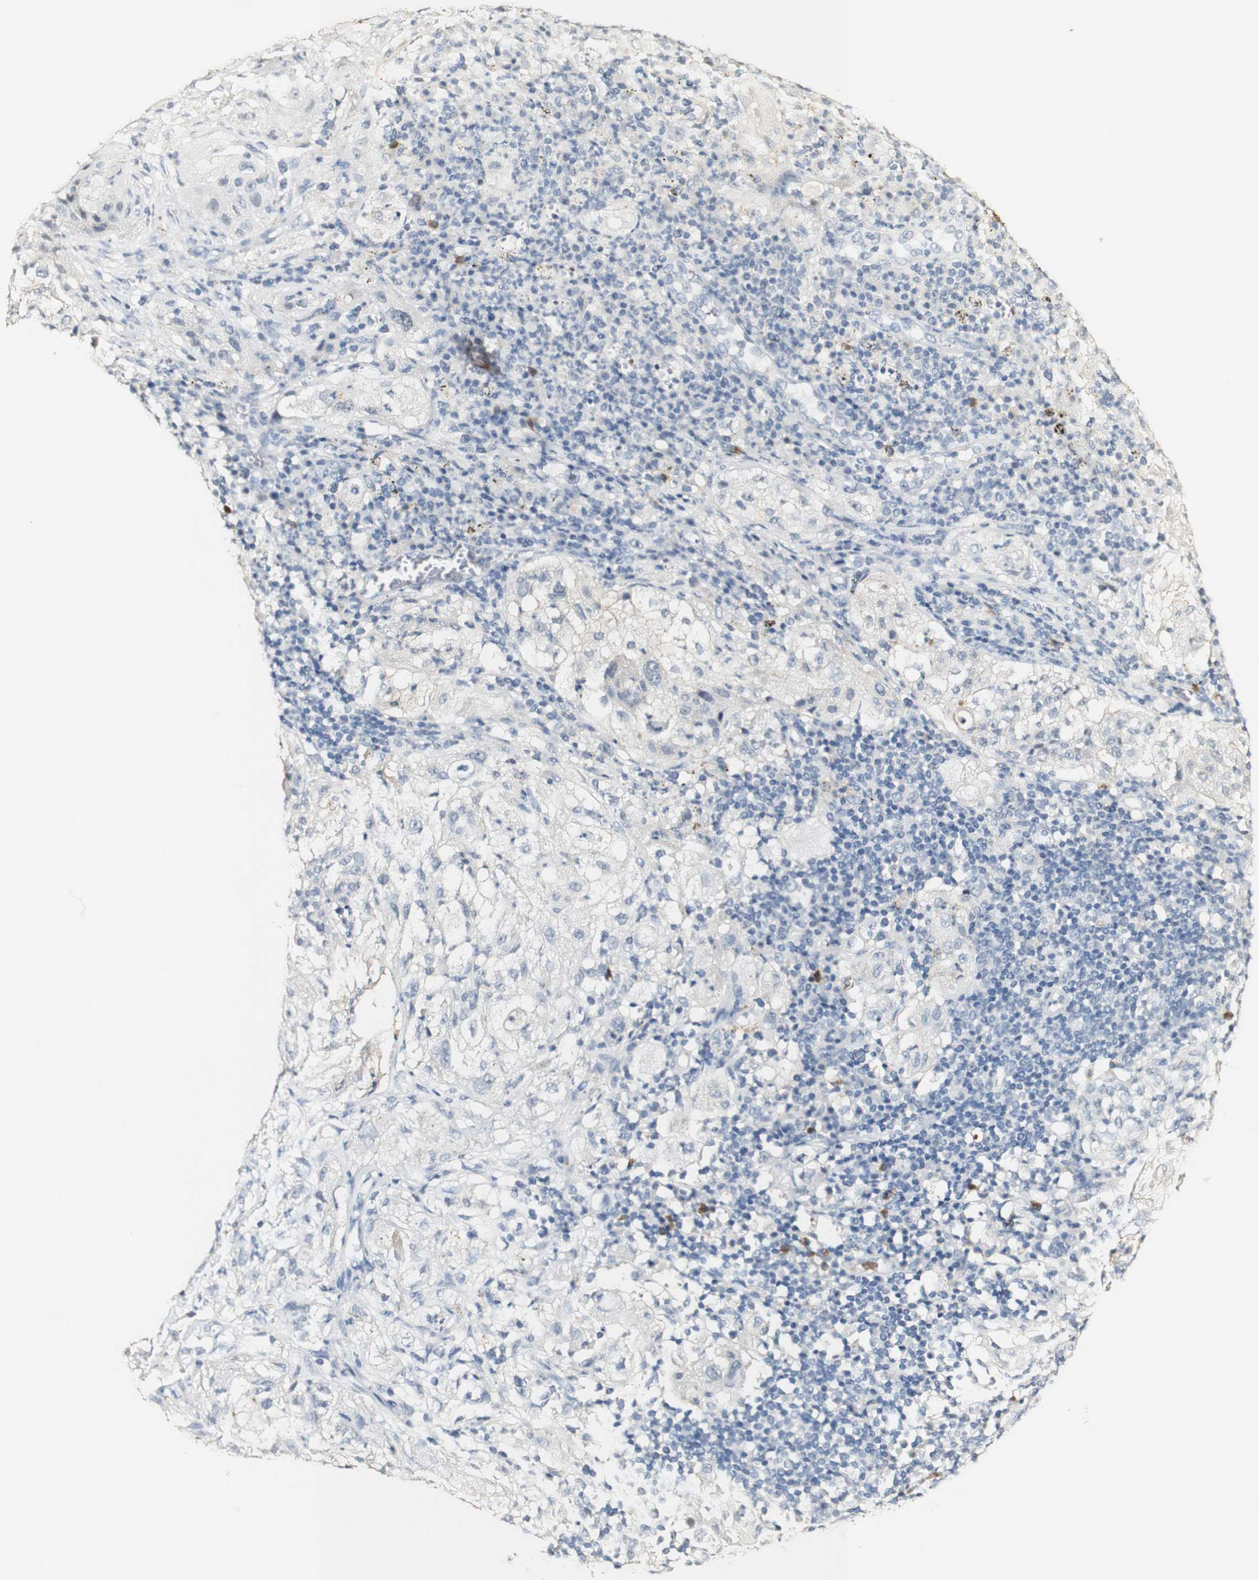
{"staining": {"intensity": "negative", "quantity": "none", "location": "none"}, "tissue": "lung cancer", "cell_type": "Tumor cells", "image_type": "cancer", "snomed": [{"axis": "morphology", "description": "Inflammation, NOS"}, {"axis": "morphology", "description": "Squamous cell carcinoma, NOS"}, {"axis": "topography", "description": "Lymph node"}, {"axis": "topography", "description": "Soft tissue"}, {"axis": "topography", "description": "Lung"}], "caption": "DAB immunohistochemical staining of lung squamous cell carcinoma demonstrates no significant expression in tumor cells.", "gene": "SYT7", "patient": {"sex": "male", "age": 66}}